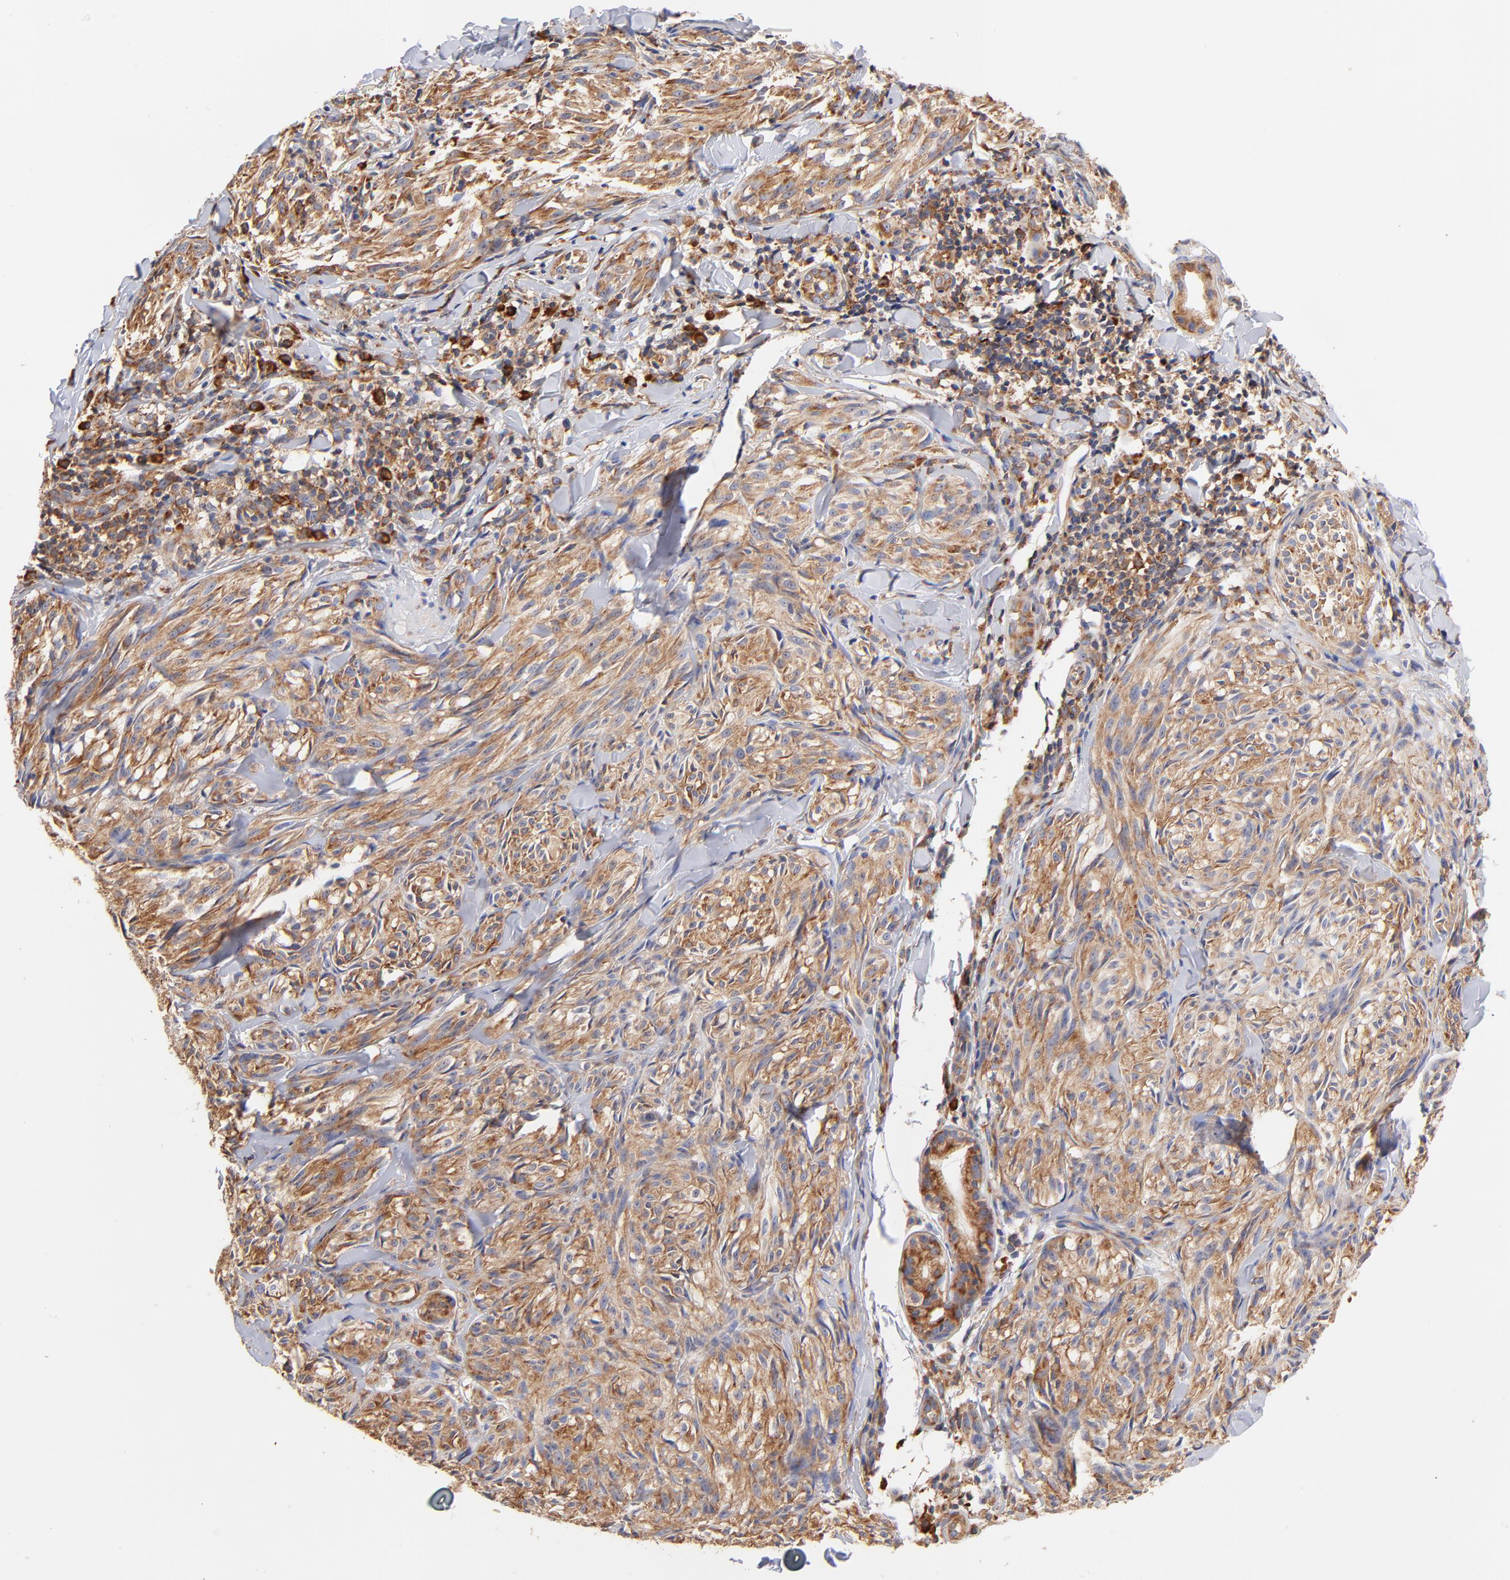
{"staining": {"intensity": "moderate", "quantity": ">75%", "location": "cytoplasmic/membranous"}, "tissue": "melanoma", "cell_type": "Tumor cells", "image_type": "cancer", "snomed": [{"axis": "morphology", "description": "Malignant melanoma, Metastatic site"}, {"axis": "topography", "description": "Skin"}], "caption": "DAB (3,3'-diaminobenzidine) immunohistochemical staining of malignant melanoma (metastatic site) shows moderate cytoplasmic/membranous protein positivity in approximately >75% of tumor cells.", "gene": "RPL27", "patient": {"sex": "female", "age": 66}}